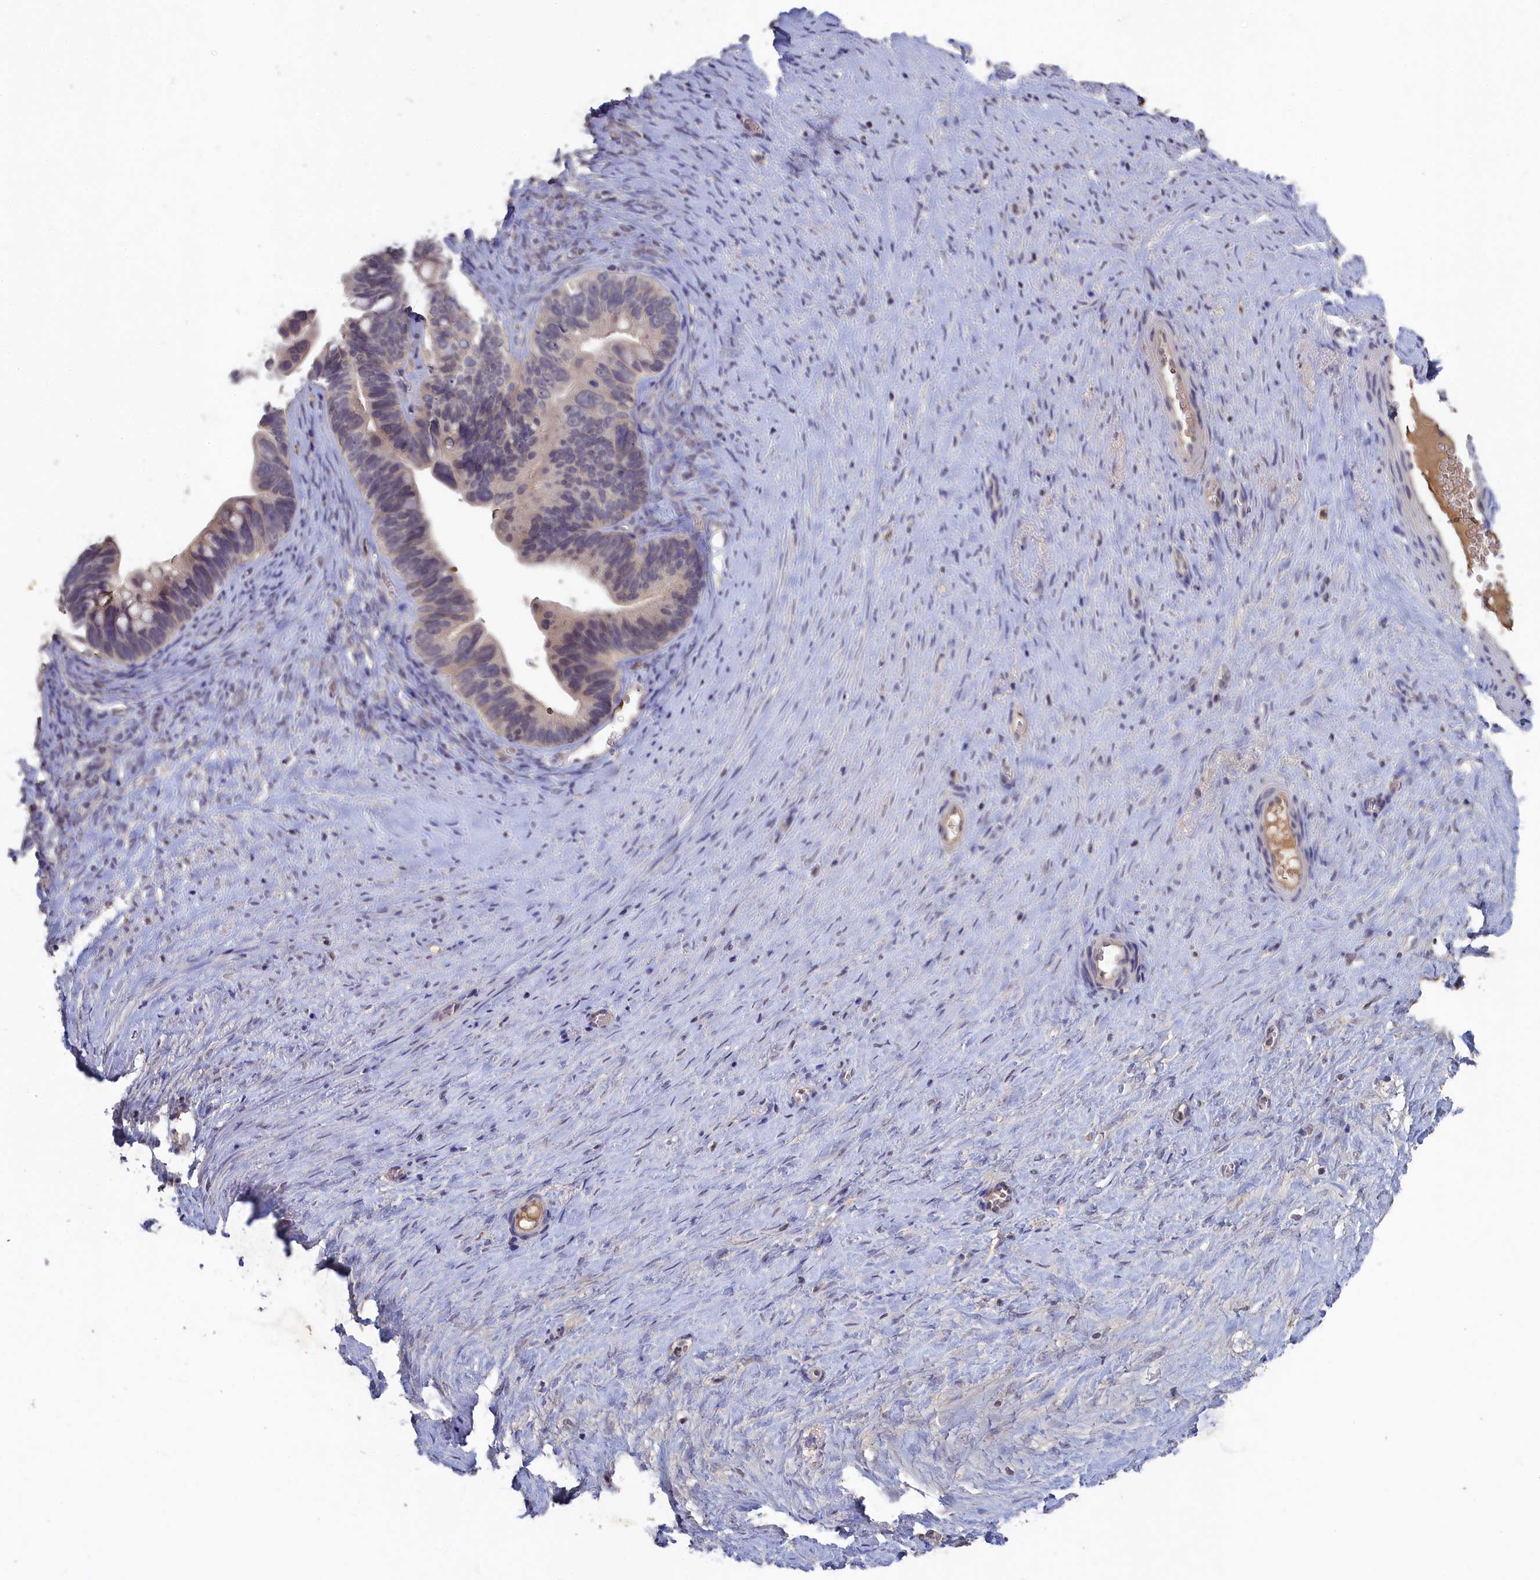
{"staining": {"intensity": "negative", "quantity": "none", "location": "none"}, "tissue": "ovarian cancer", "cell_type": "Tumor cells", "image_type": "cancer", "snomed": [{"axis": "morphology", "description": "Cystadenocarcinoma, serous, NOS"}, {"axis": "topography", "description": "Ovary"}], "caption": "A micrograph of ovarian cancer stained for a protein demonstrates no brown staining in tumor cells.", "gene": "CELF5", "patient": {"sex": "female", "age": 56}}